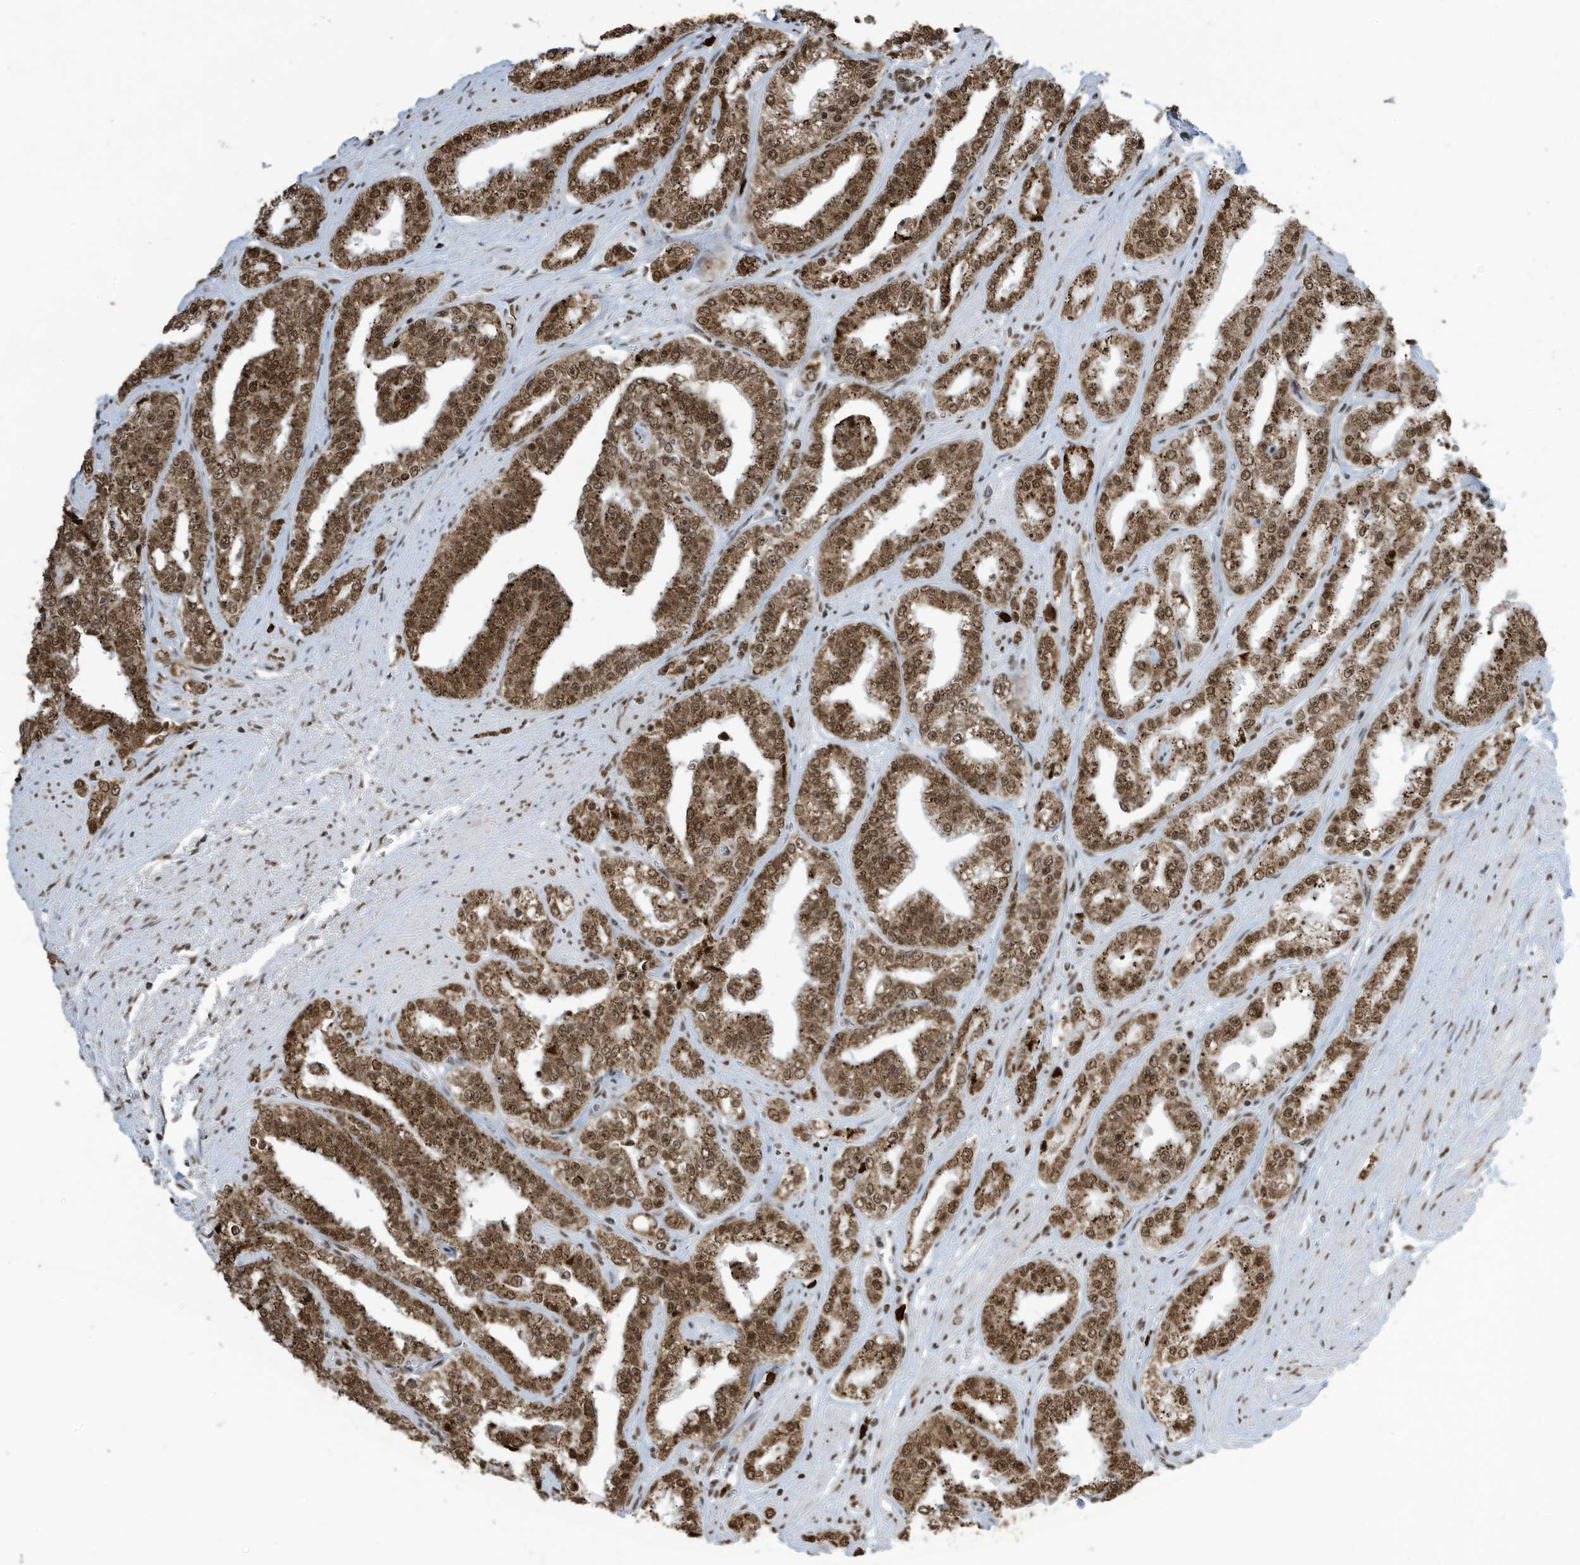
{"staining": {"intensity": "moderate", "quantity": ">75%", "location": "cytoplasmic/membranous,nuclear"}, "tissue": "prostate cancer", "cell_type": "Tumor cells", "image_type": "cancer", "snomed": [{"axis": "morphology", "description": "Adenocarcinoma, High grade"}, {"axis": "topography", "description": "Prostate"}], "caption": "Protein expression analysis of human prostate cancer (adenocarcinoma (high-grade)) reveals moderate cytoplasmic/membranous and nuclear staining in approximately >75% of tumor cells.", "gene": "LBH", "patient": {"sex": "male", "age": 71}}